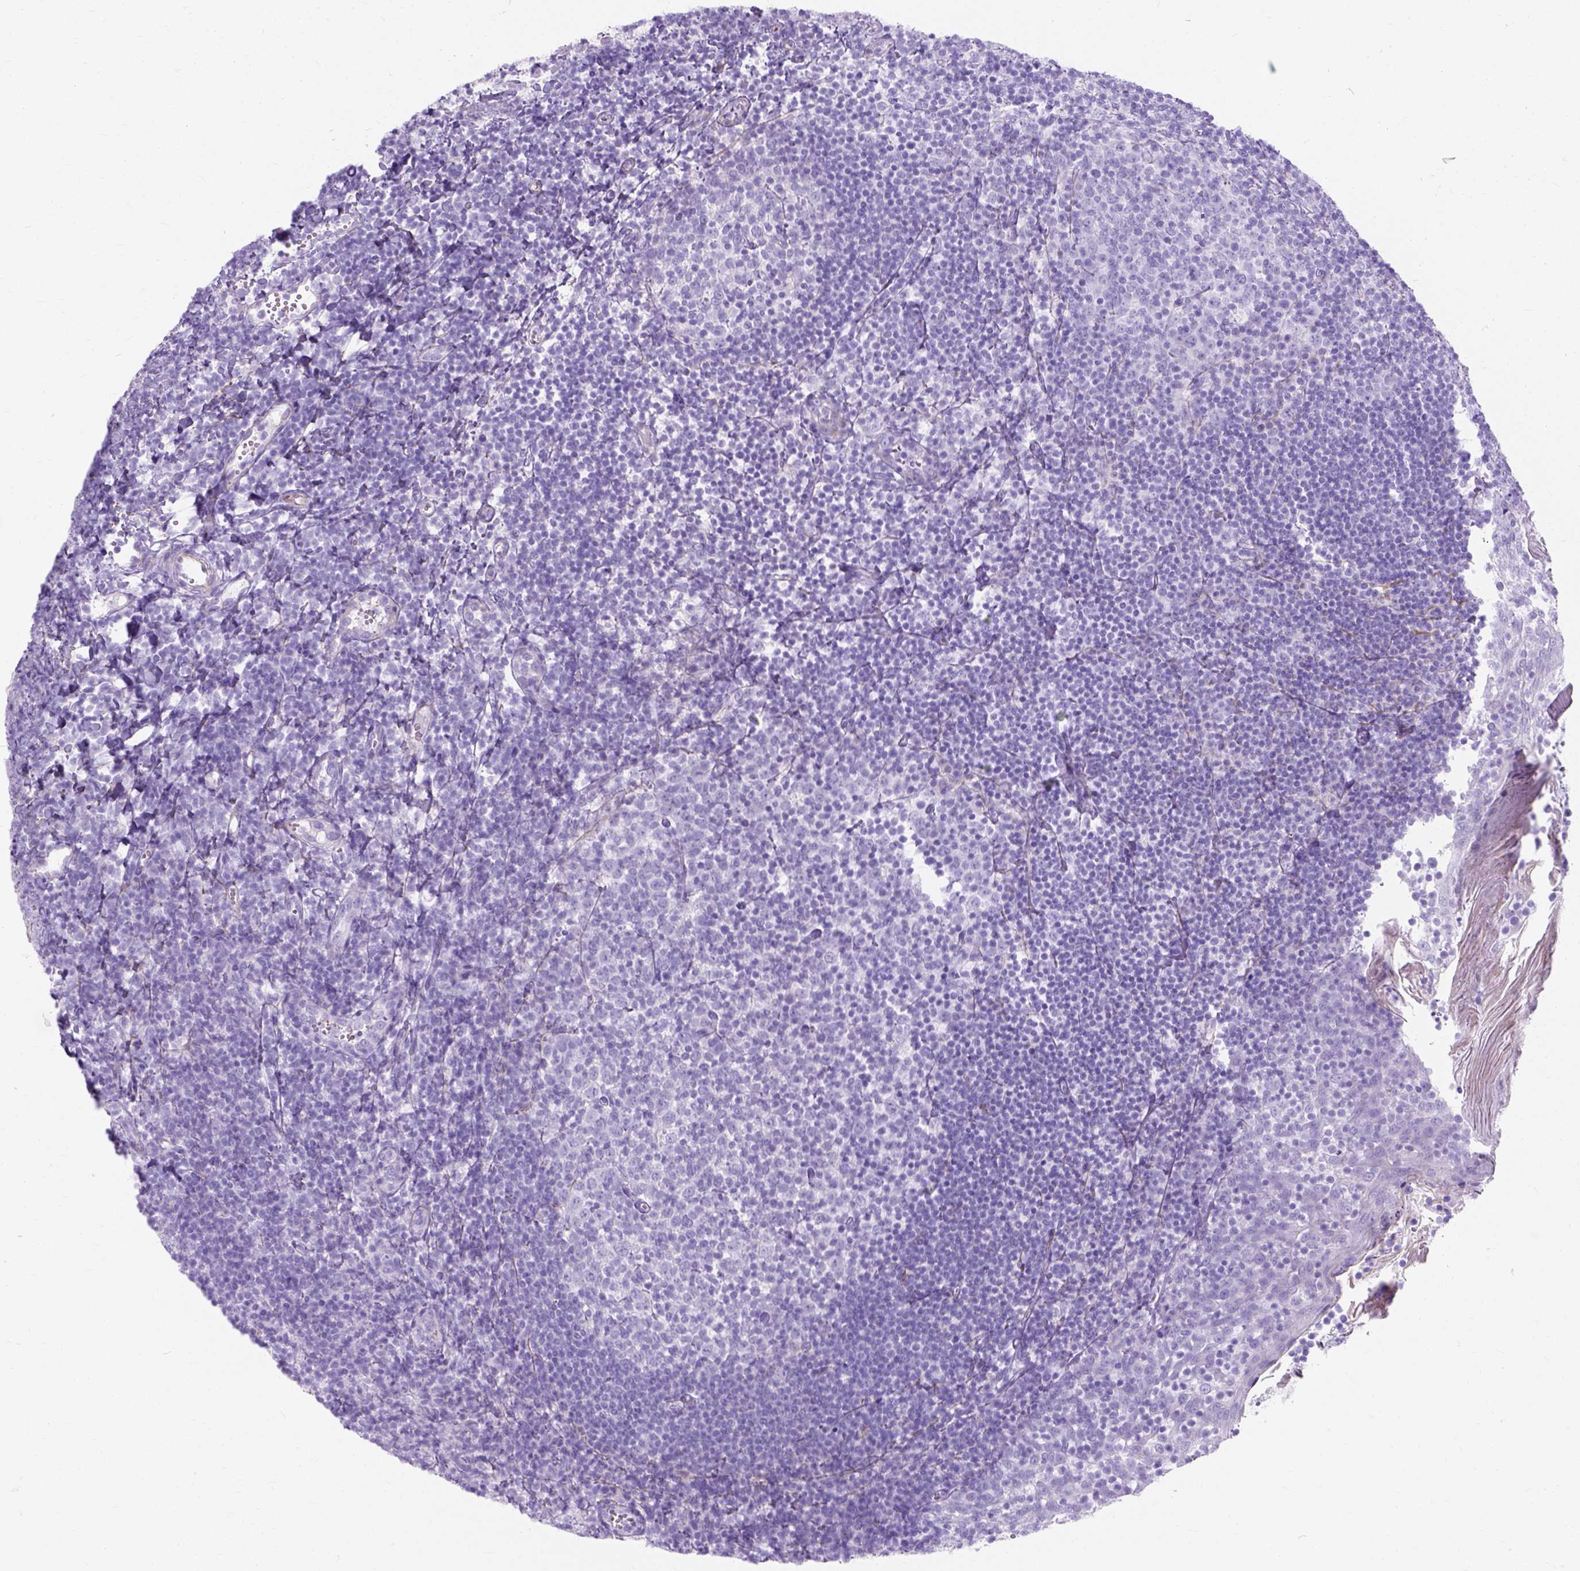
{"staining": {"intensity": "negative", "quantity": "none", "location": "none"}, "tissue": "lymph node", "cell_type": "Germinal center cells", "image_type": "normal", "snomed": [{"axis": "morphology", "description": "Normal tissue, NOS"}, {"axis": "topography", "description": "Lymph node"}], "caption": "The immunohistochemistry (IHC) micrograph has no significant positivity in germinal center cells of lymph node.", "gene": "MYH15", "patient": {"sex": "female", "age": 21}}